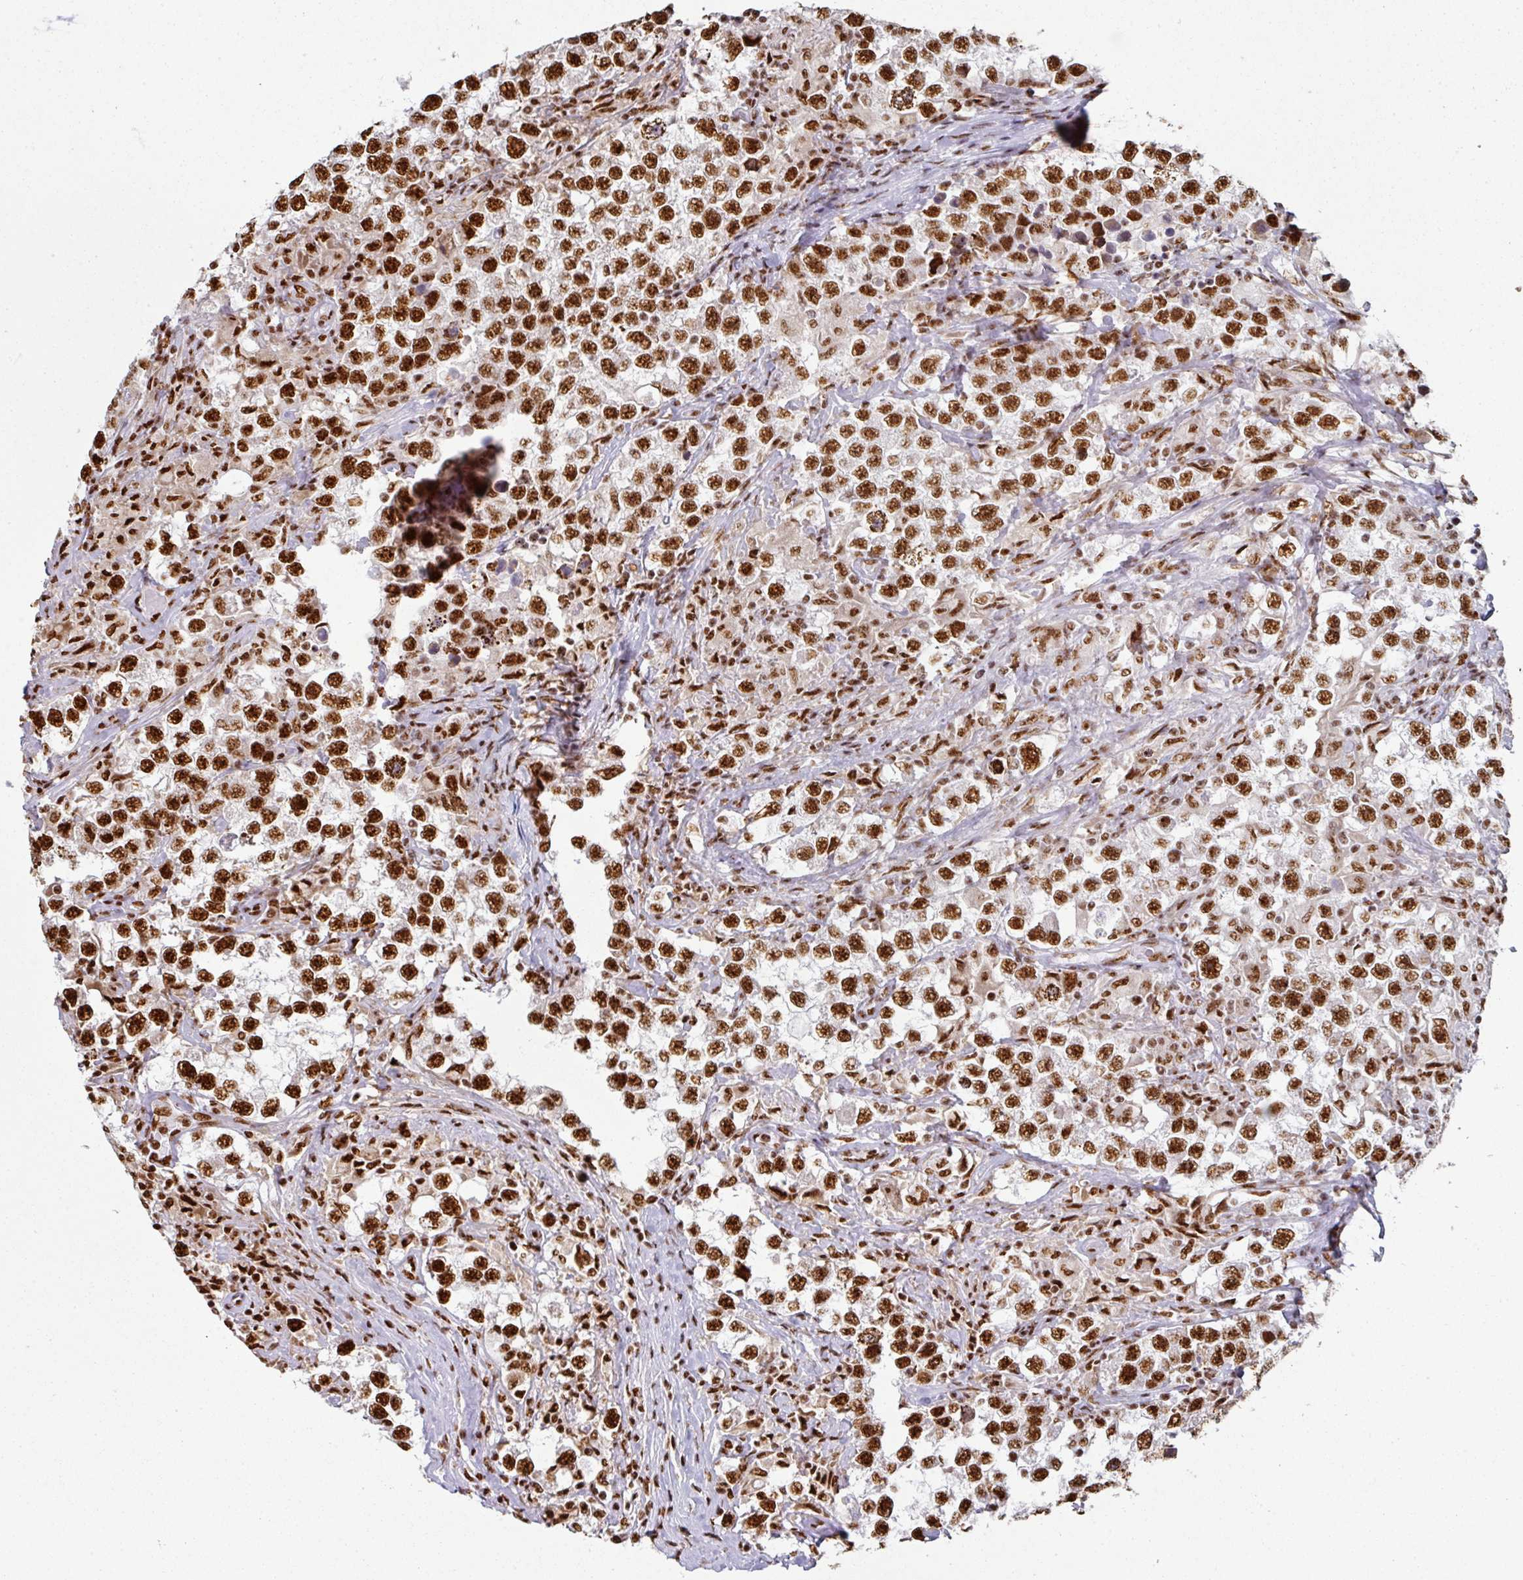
{"staining": {"intensity": "strong", "quantity": ">75%", "location": "nuclear"}, "tissue": "testis cancer", "cell_type": "Tumor cells", "image_type": "cancer", "snomed": [{"axis": "morphology", "description": "Seminoma, NOS"}, {"axis": "topography", "description": "Testis"}], "caption": "Protein staining of seminoma (testis) tissue displays strong nuclear staining in about >75% of tumor cells. The staining was performed using DAB to visualize the protein expression in brown, while the nuclei were stained in blue with hematoxylin (Magnification: 20x).", "gene": "SIK3", "patient": {"sex": "male", "age": 46}}